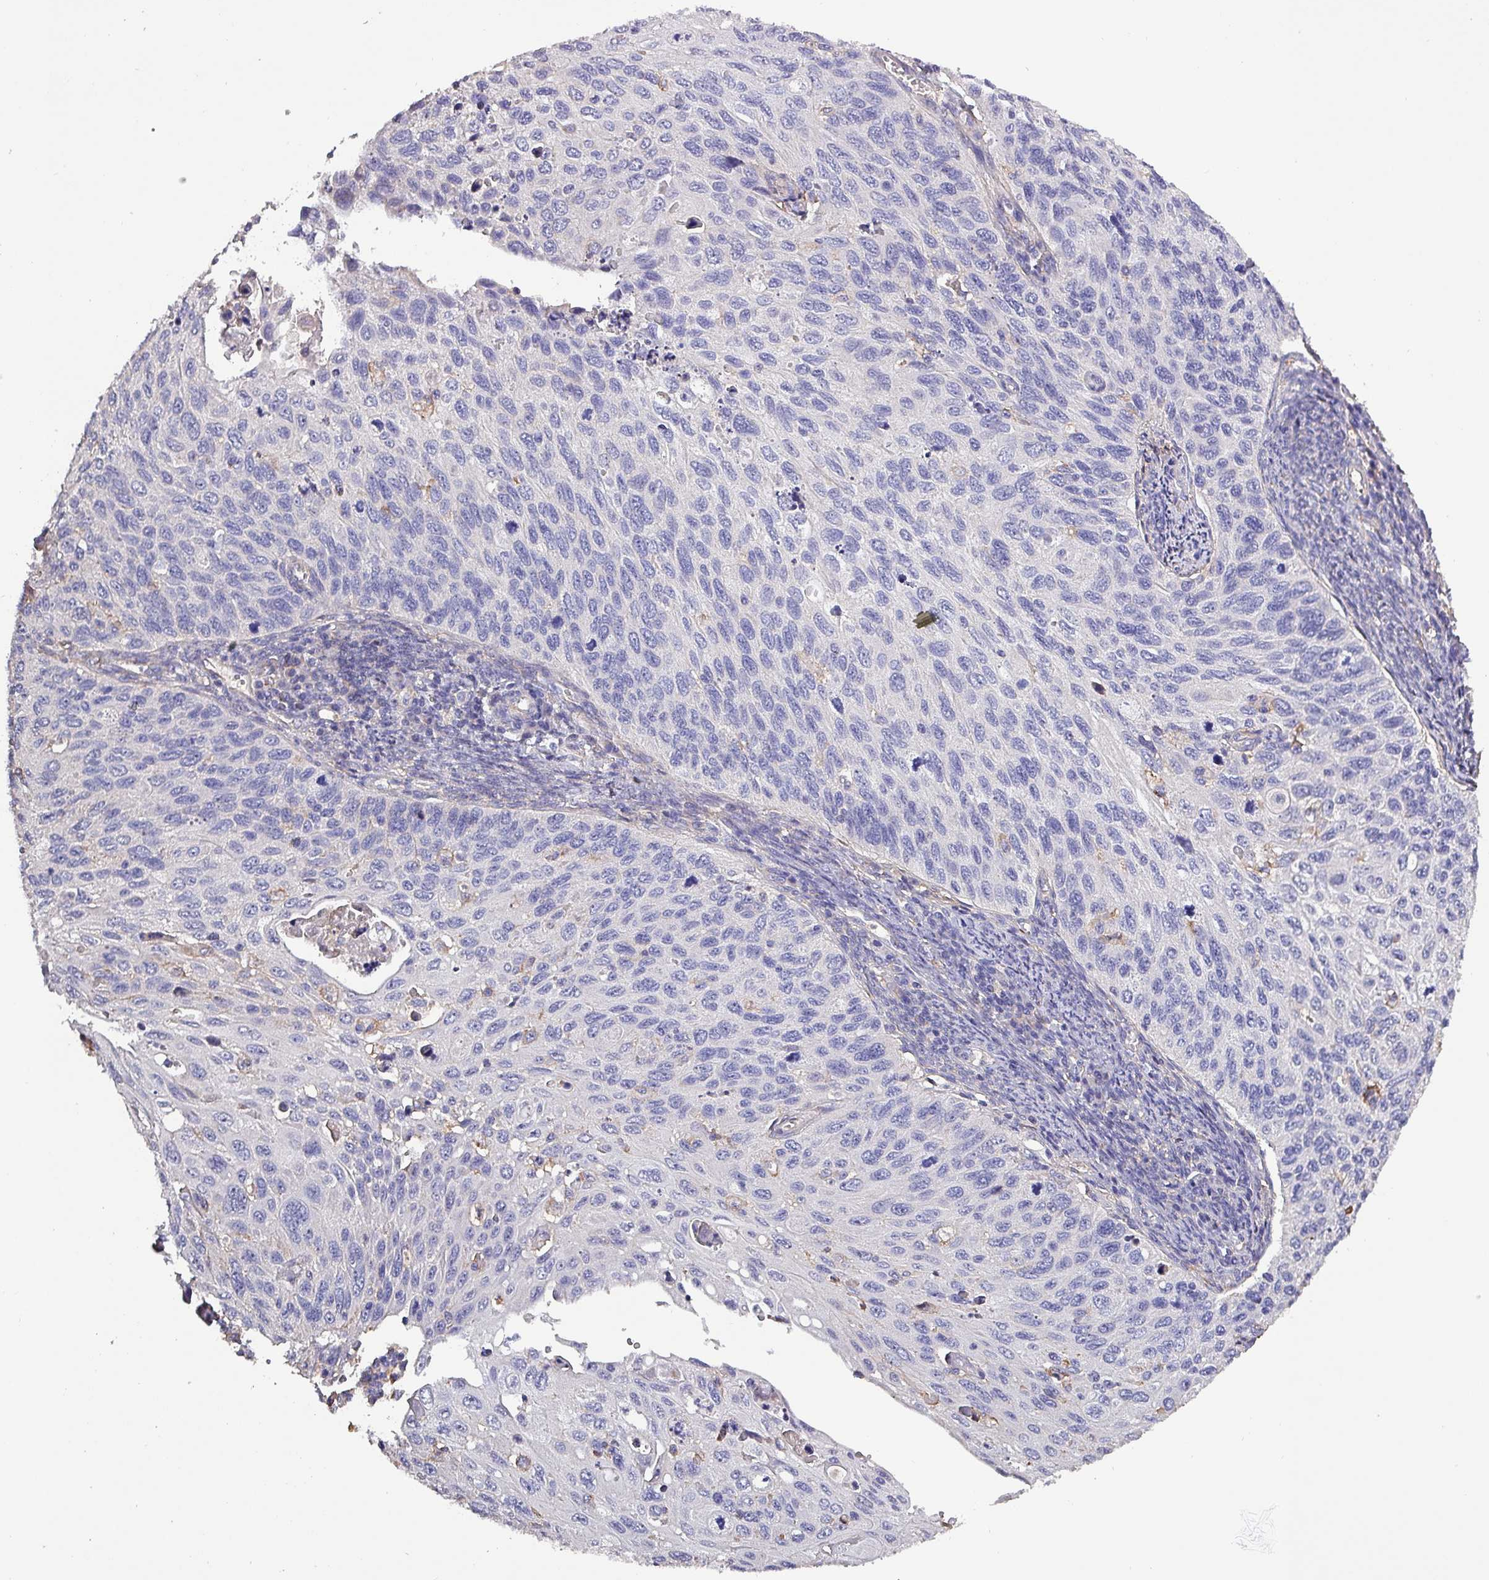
{"staining": {"intensity": "negative", "quantity": "none", "location": "none"}, "tissue": "cervical cancer", "cell_type": "Tumor cells", "image_type": "cancer", "snomed": [{"axis": "morphology", "description": "Squamous cell carcinoma, NOS"}, {"axis": "topography", "description": "Cervix"}], "caption": "High power microscopy histopathology image of an immunohistochemistry (IHC) histopathology image of squamous cell carcinoma (cervical), revealing no significant staining in tumor cells. The staining was performed using DAB to visualize the protein expression in brown, while the nuclei were stained in blue with hematoxylin (Magnification: 20x).", "gene": "HTRA4", "patient": {"sex": "female", "age": 70}}